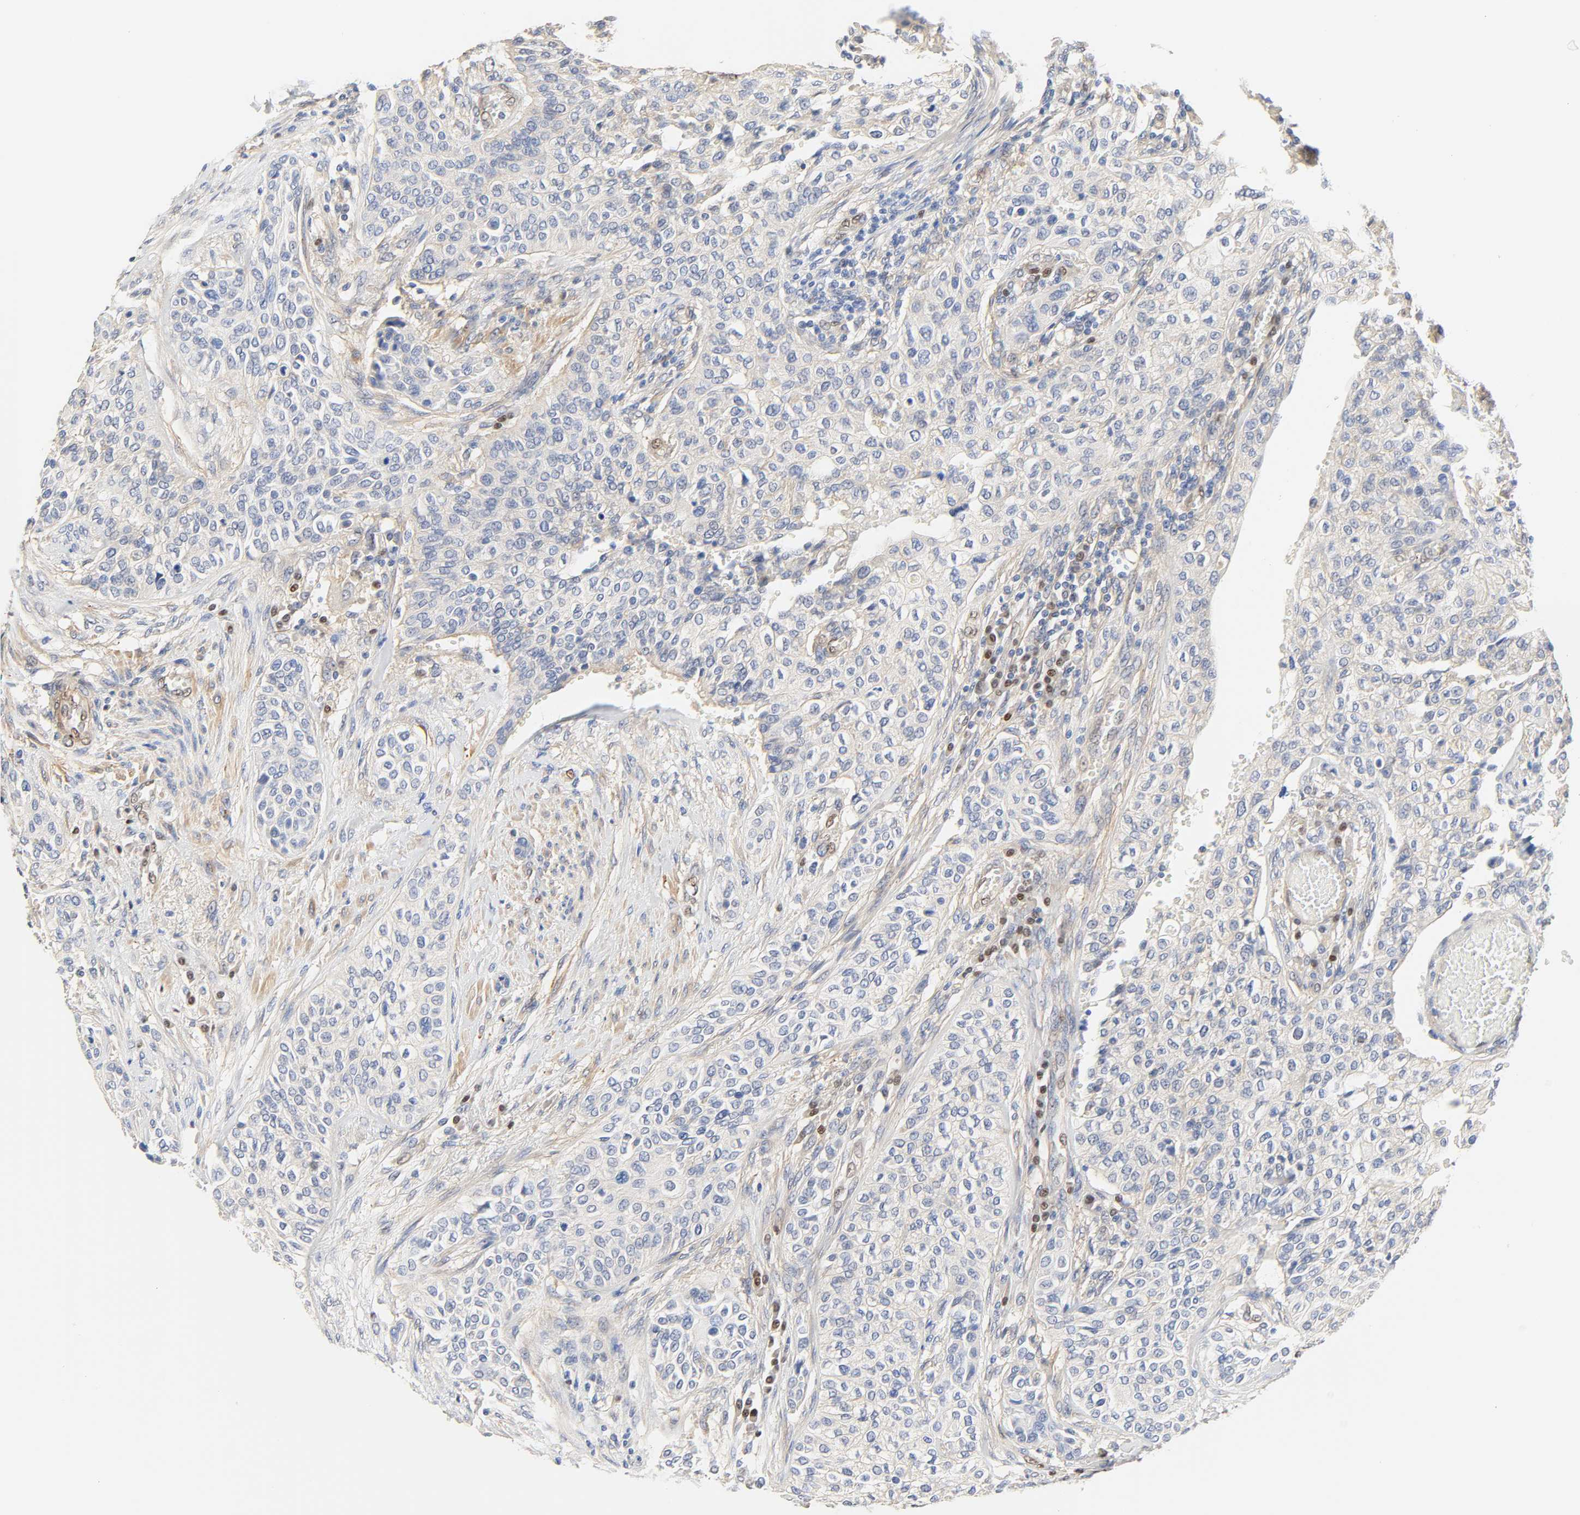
{"staining": {"intensity": "negative", "quantity": "none", "location": "none"}, "tissue": "urothelial cancer", "cell_type": "Tumor cells", "image_type": "cancer", "snomed": [{"axis": "morphology", "description": "Urothelial carcinoma, High grade"}, {"axis": "topography", "description": "Urinary bladder"}], "caption": "Photomicrograph shows no protein expression in tumor cells of high-grade urothelial carcinoma tissue.", "gene": "BORCS8-MEF2B", "patient": {"sex": "male", "age": 74}}